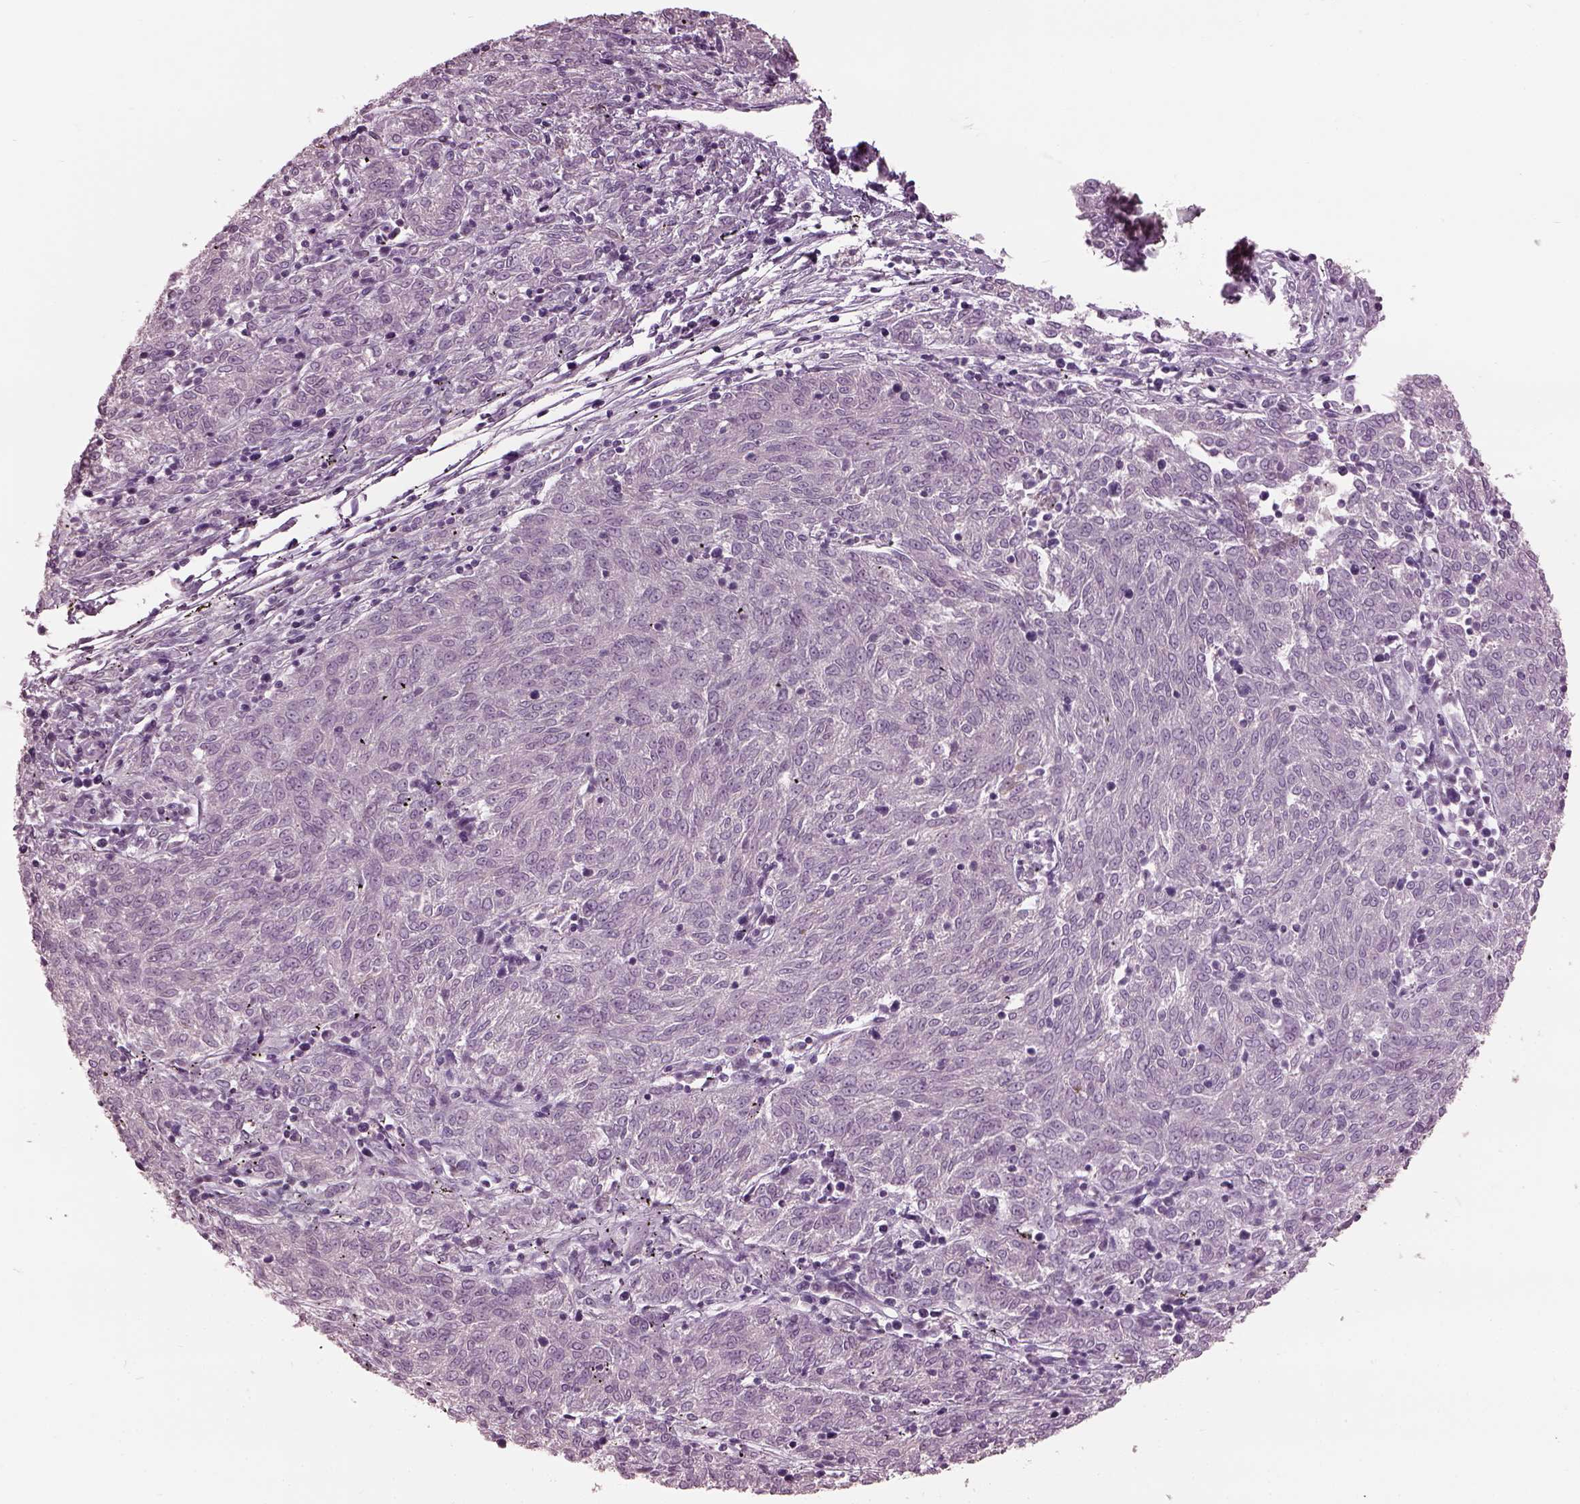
{"staining": {"intensity": "negative", "quantity": "none", "location": "none"}, "tissue": "melanoma", "cell_type": "Tumor cells", "image_type": "cancer", "snomed": [{"axis": "morphology", "description": "Malignant melanoma, NOS"}, {"axis": "topography", "description": "Skin"}], "caption": "The micrograph demonstrates no staining of tumor cells in melanoma.", "gene": "PACRG", "patient": {"sex": "female", "age": 72}}